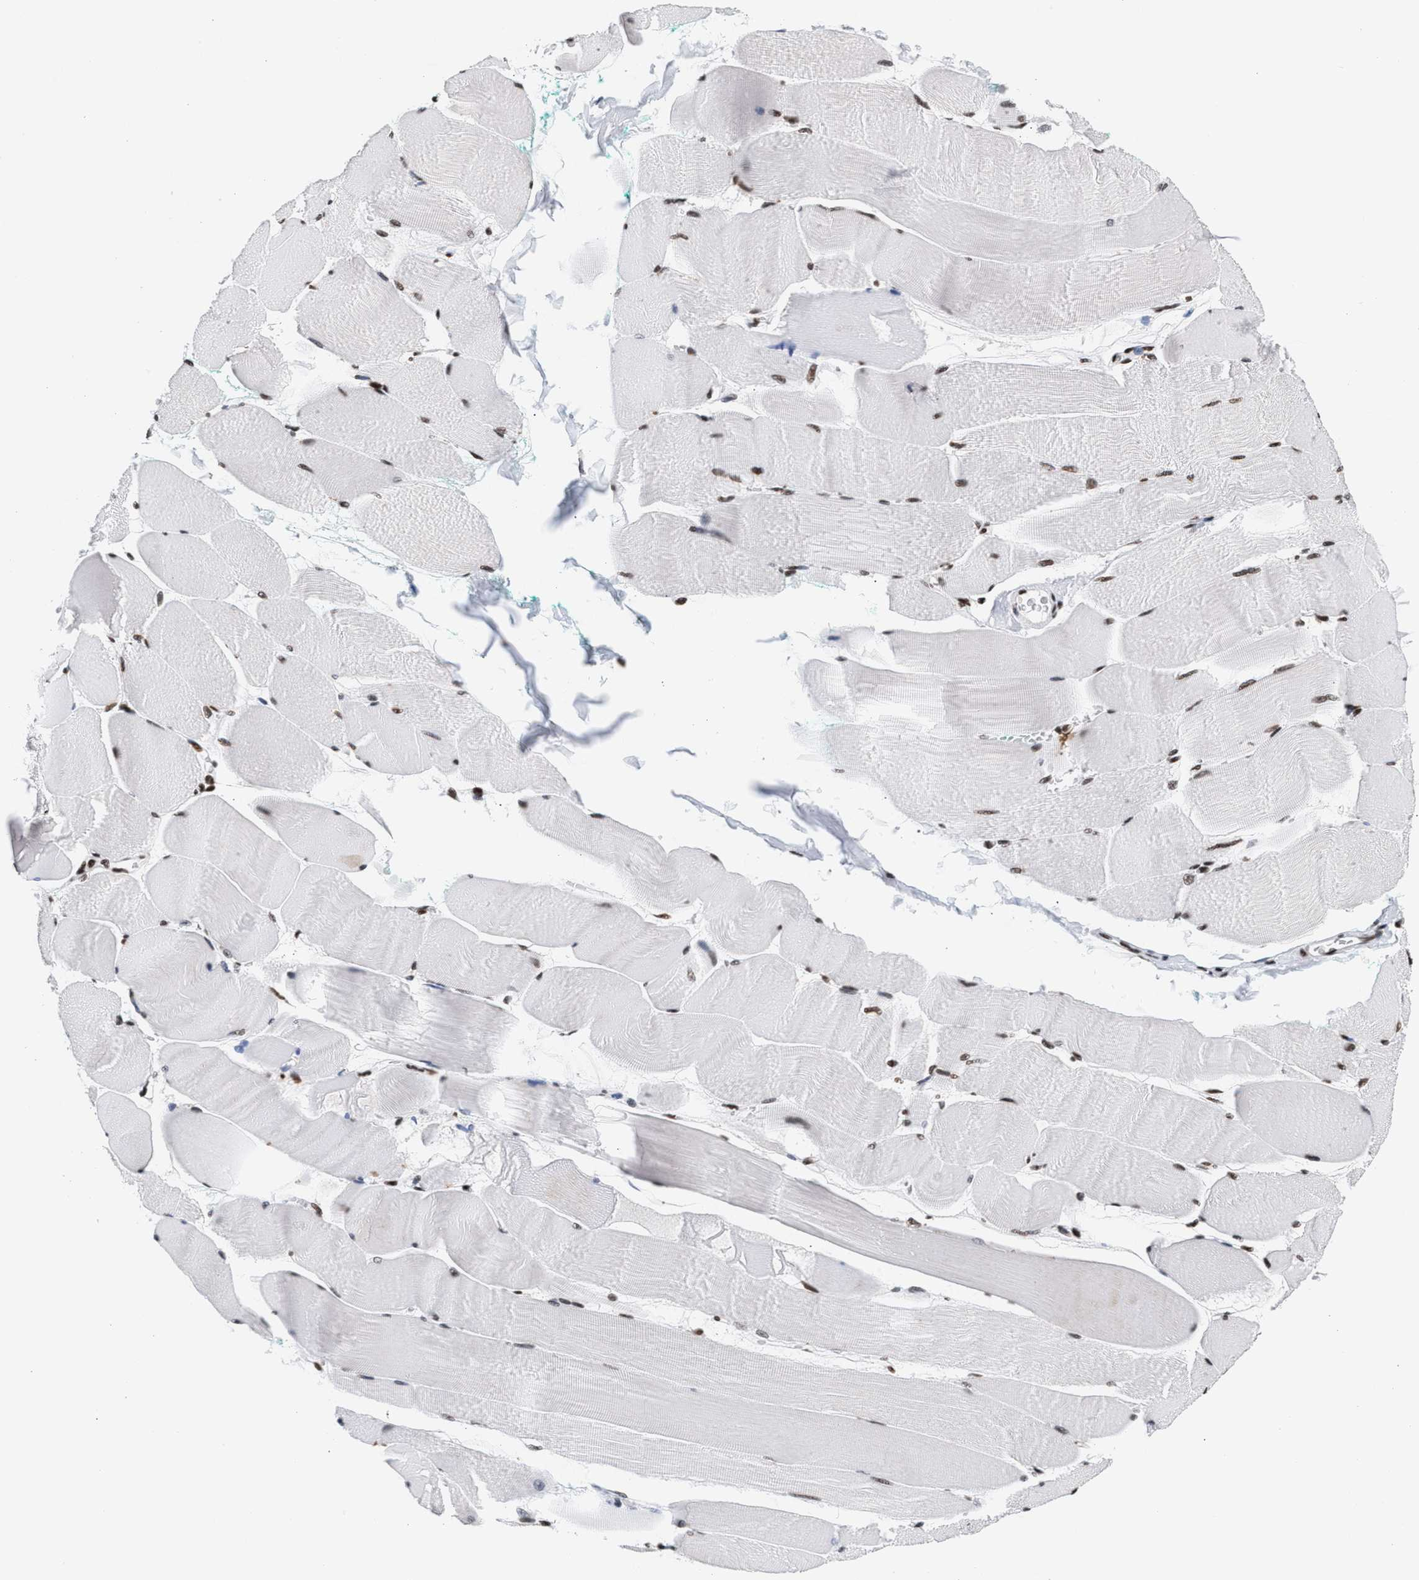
{"staining": {"intensity": "strong", "quantity": "25%-75%", "location": "nuclear"}, "tissue": "skeletal muscle", "cell_type": "Myocytes", "image_type": "normal", "snomed": [{"axis": "morphology", "description": "Normal tissue, NOS"}, {"axis": "morphology", "description": "Squamous cell carcinoma, NOS"}, {"axis": "topography", "description": "Skeletal muscle"}], "caption": "A micrograph of skeletal muscle stained for a protein exhibits strong nuclear brown staining in myocytes. (DAB (3,3'-diaminobenzidine) = brown stain, brightfield microscopy at high magnification).", "gene": "RAD21", "patient": {"sex": "male", "age": 51}}